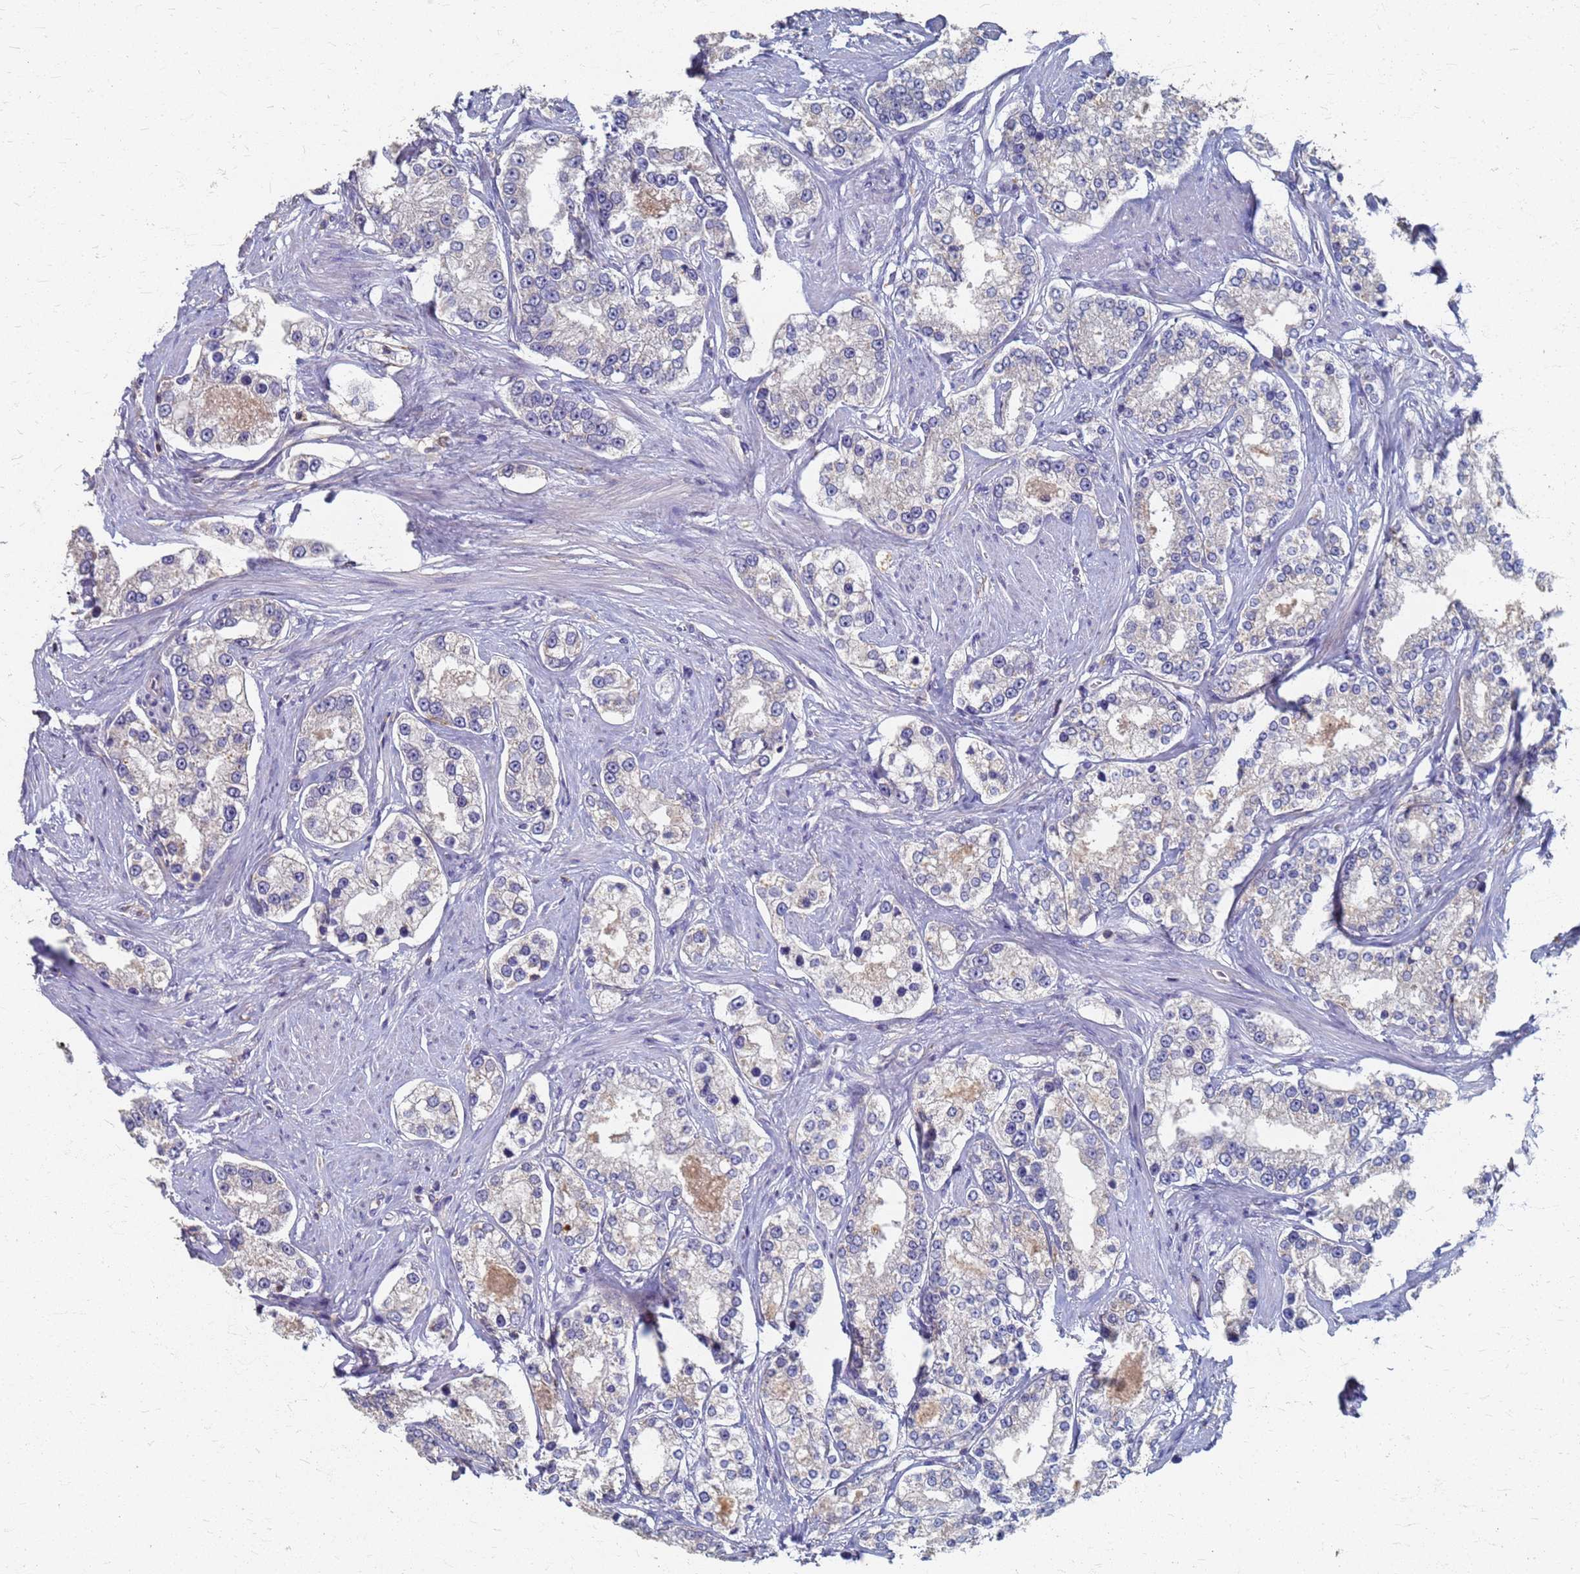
{"staining": {"intensity": "negative", "quantity": "none", "location": "none"}, "tissue": "prostate cancer", "cell_type": "Tumor cells", "image_type": "cancer", "snomed": [{"axis": "morphology", "description": "Normal tissue, NOS"}, {"axis": "morphology", "description": "Adenocarcinoma, High grade"}, {"axis": "topography", "description": "Prostate"}], "caption": "High power microscopy micrograph of an immunohistochemistry (IHC) photomicrograph of high-grade adenocarcinoma (prostate), revealing no significant expression in tumor cells.", "gene": "KRCC1", "patient": {"sex": "male", "age": 83}}